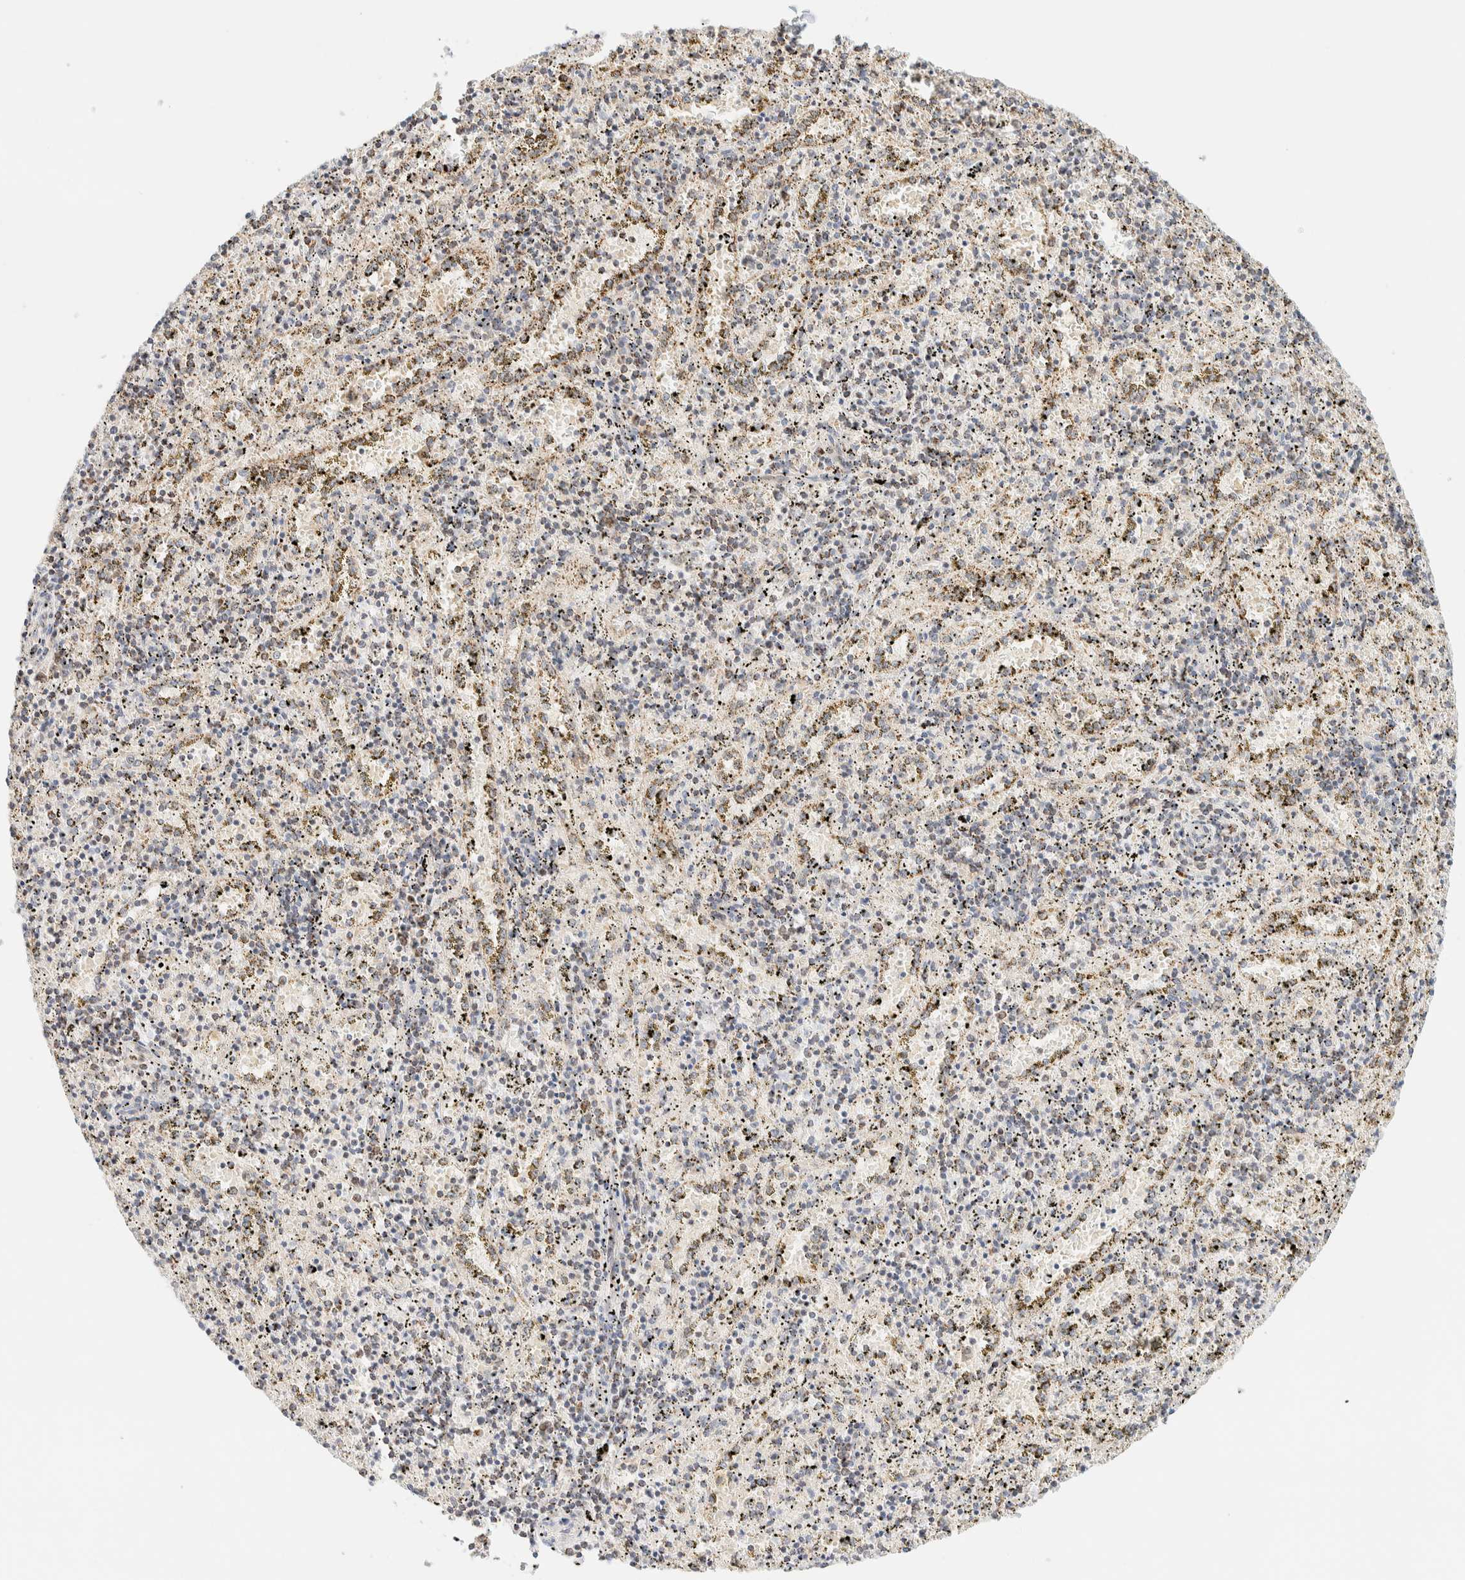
{"staining": {"intensity": "weak", "quantity": "25%-75%", "location": "cytoplasmic/membranous"}, "tissue": "spleen", "cell_type": "Cells in red pulp", "image_type": "normal", "snomed": [{"axis": "morphology", "description": "Normal tissue, NOS"}, {"axis": "topography", "description": "Spleen"}], "caption": "Immunohistochemical staining of unremarkable human spleen reveals low levels of weak cytoplasmic/membranous staining in approximately 25%-75% of cells in red pulp. The protein is stained brown, and the nuclei are stained in blue (DAB IHC with brightfield microscopy, high magnification).", "gene": "PPM1K", "patient": {"sex": "male", "age": 11}}